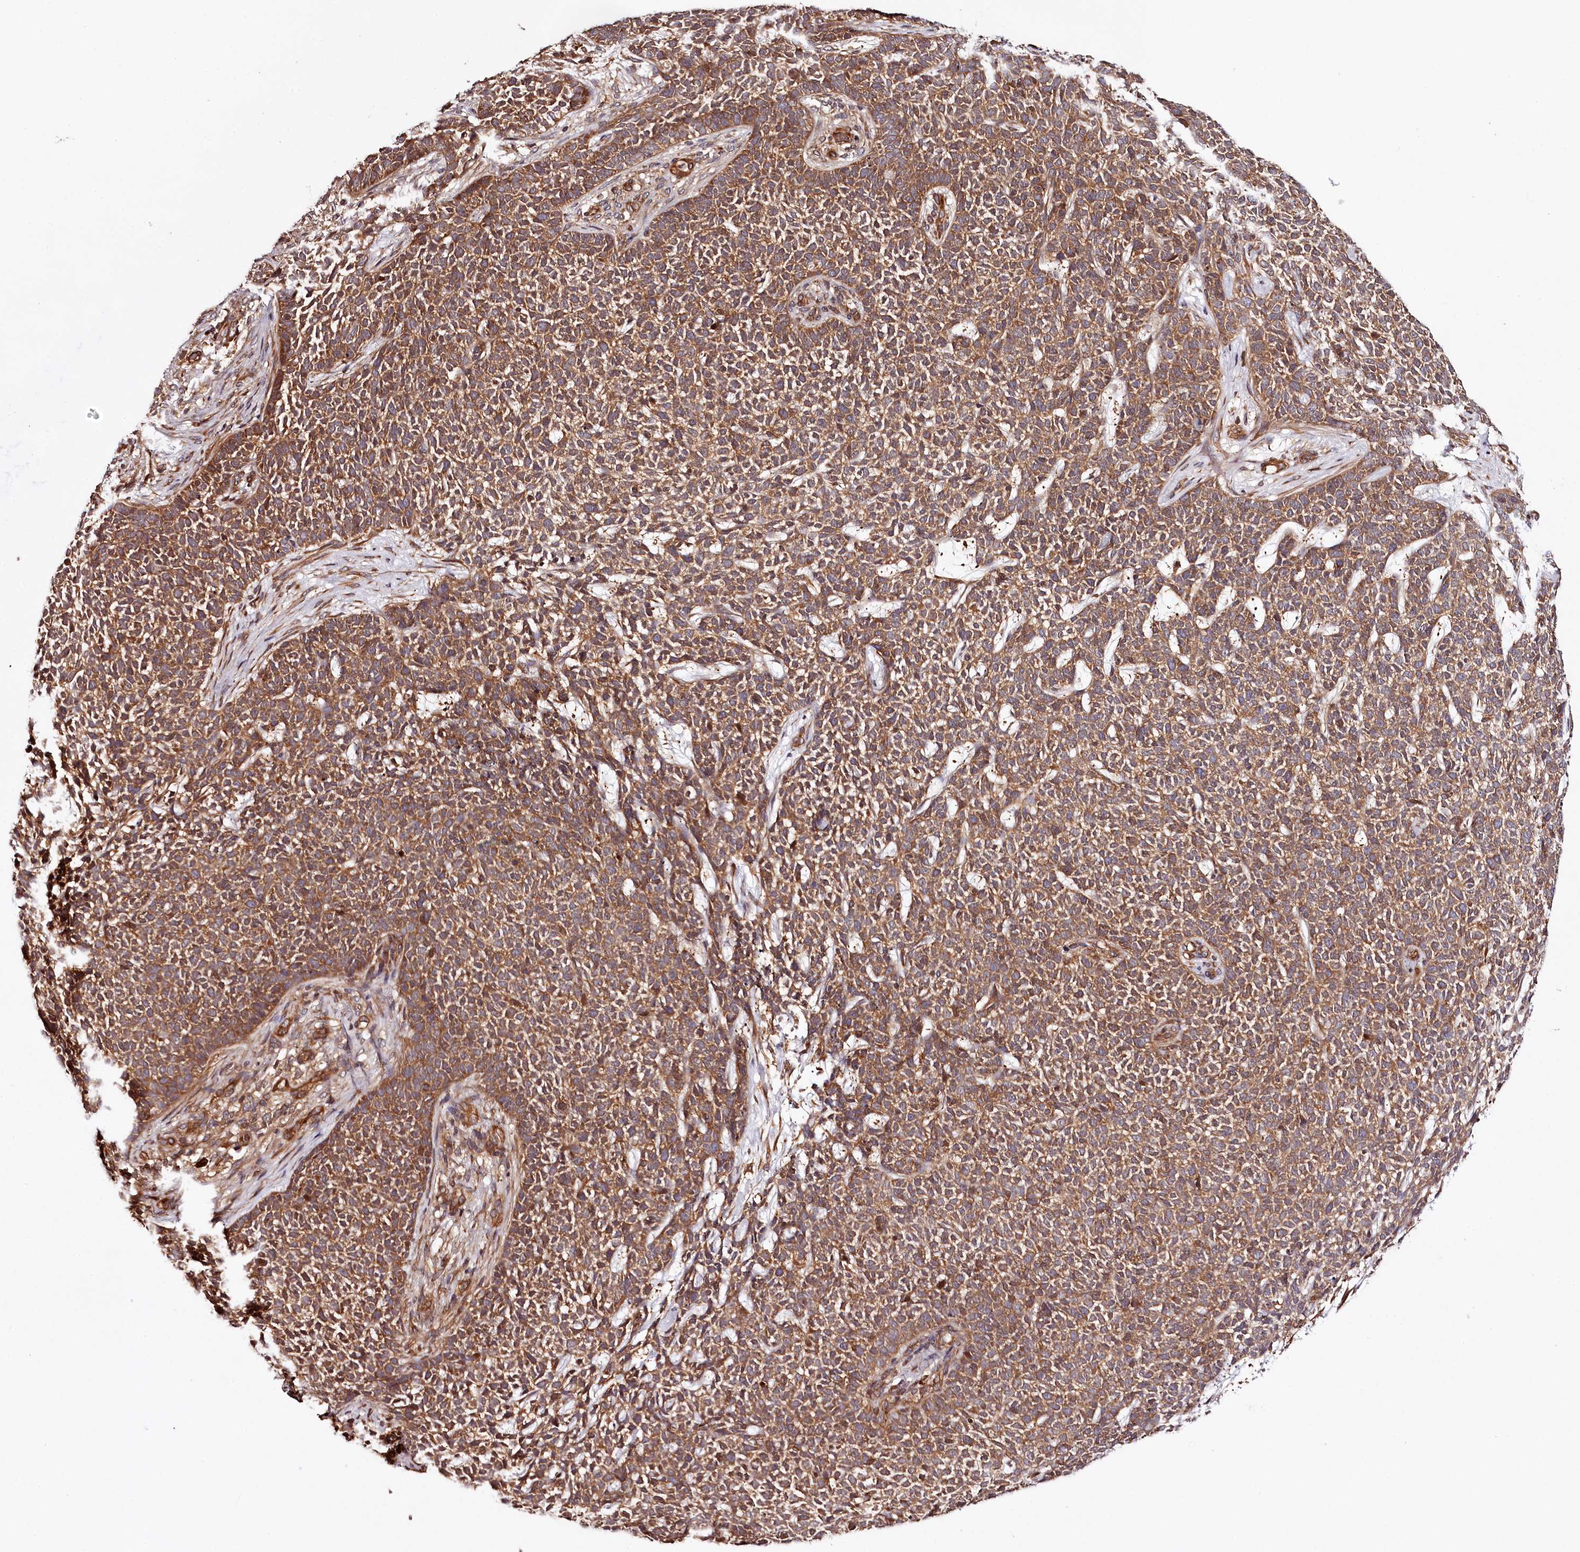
{"staining": {"intensity": "moderate", "quantity": ">75%", "location": "cytoplasmic/membranous"}, "tissue": "skin cancer", "cell_type": "Tumor cells", "image_type": "cancer", "snomed": [{"axis": "morphology", "description": "Basal cell carcinoma"}, {"axis": "topography", "description": "Skin"}], "caption": "IHC of human skin cancer (basal cell carcinoma) reveals medium levels of moderate cytoplasmic/membranous expression in approximately >75% of tumor cells. IHC stains the protein of interest in brown and the nuclei are stained blue.", "gene": "TARS1", "patient": {"sex": "female", "age": 84}}